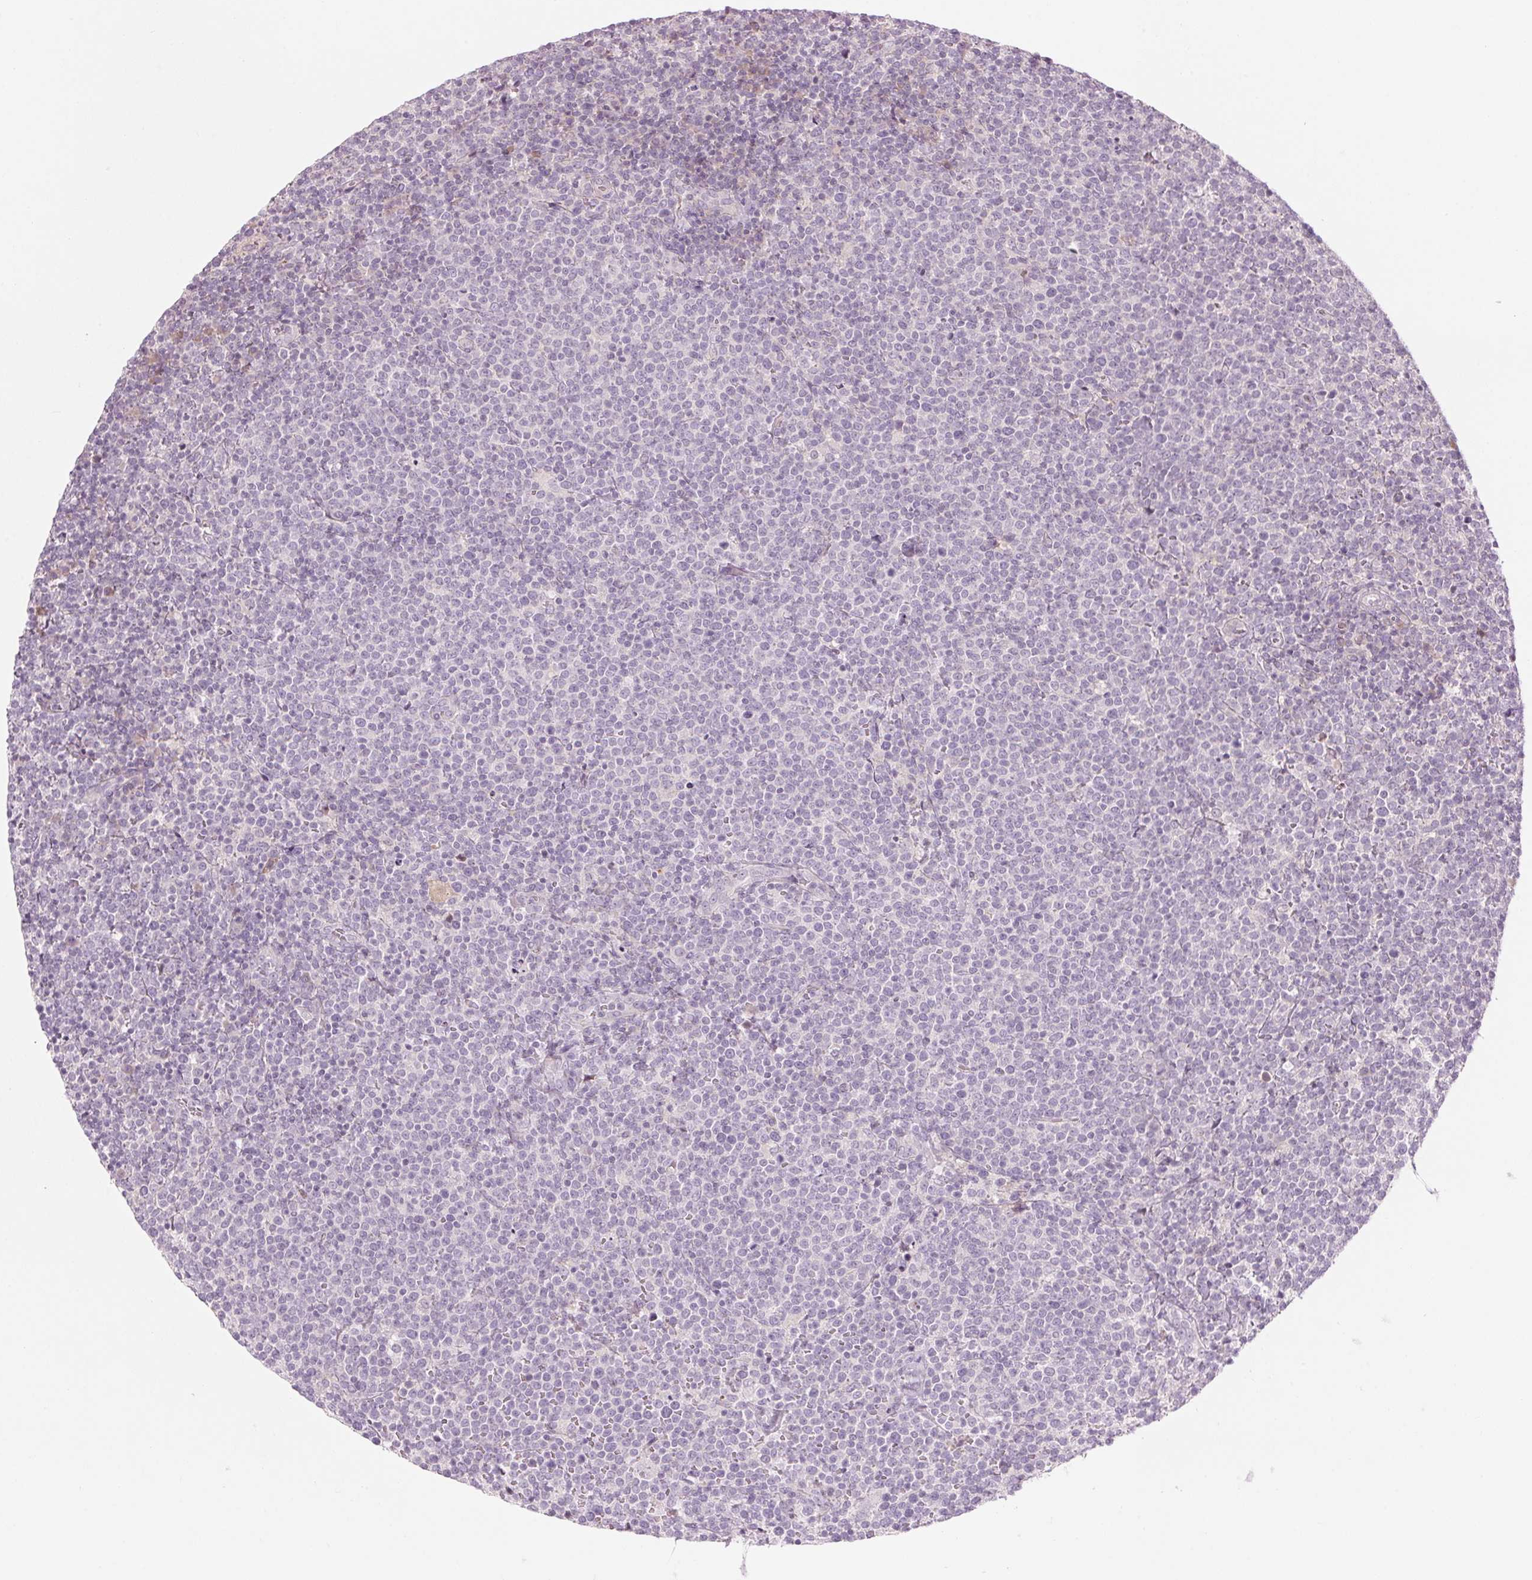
{"staining": {"intensity": "negative", "quantity": "none", "location": "none"}, "tissue": "lymphoma", "cell_type": "Tumor cells", "image_type": "cancer", "snomed": [{"axis": "morphology", "description": "Malignant lymphoma, non-Hodgkin's type, High grade"}, {"axis": "topography", "description": "Lymph node"}], "caption": "Protein analysis of lymphoma displays no significant positivity in tumor cells.", "gene": "GNMT", "patient": {"sex": "male", "age": 61}}